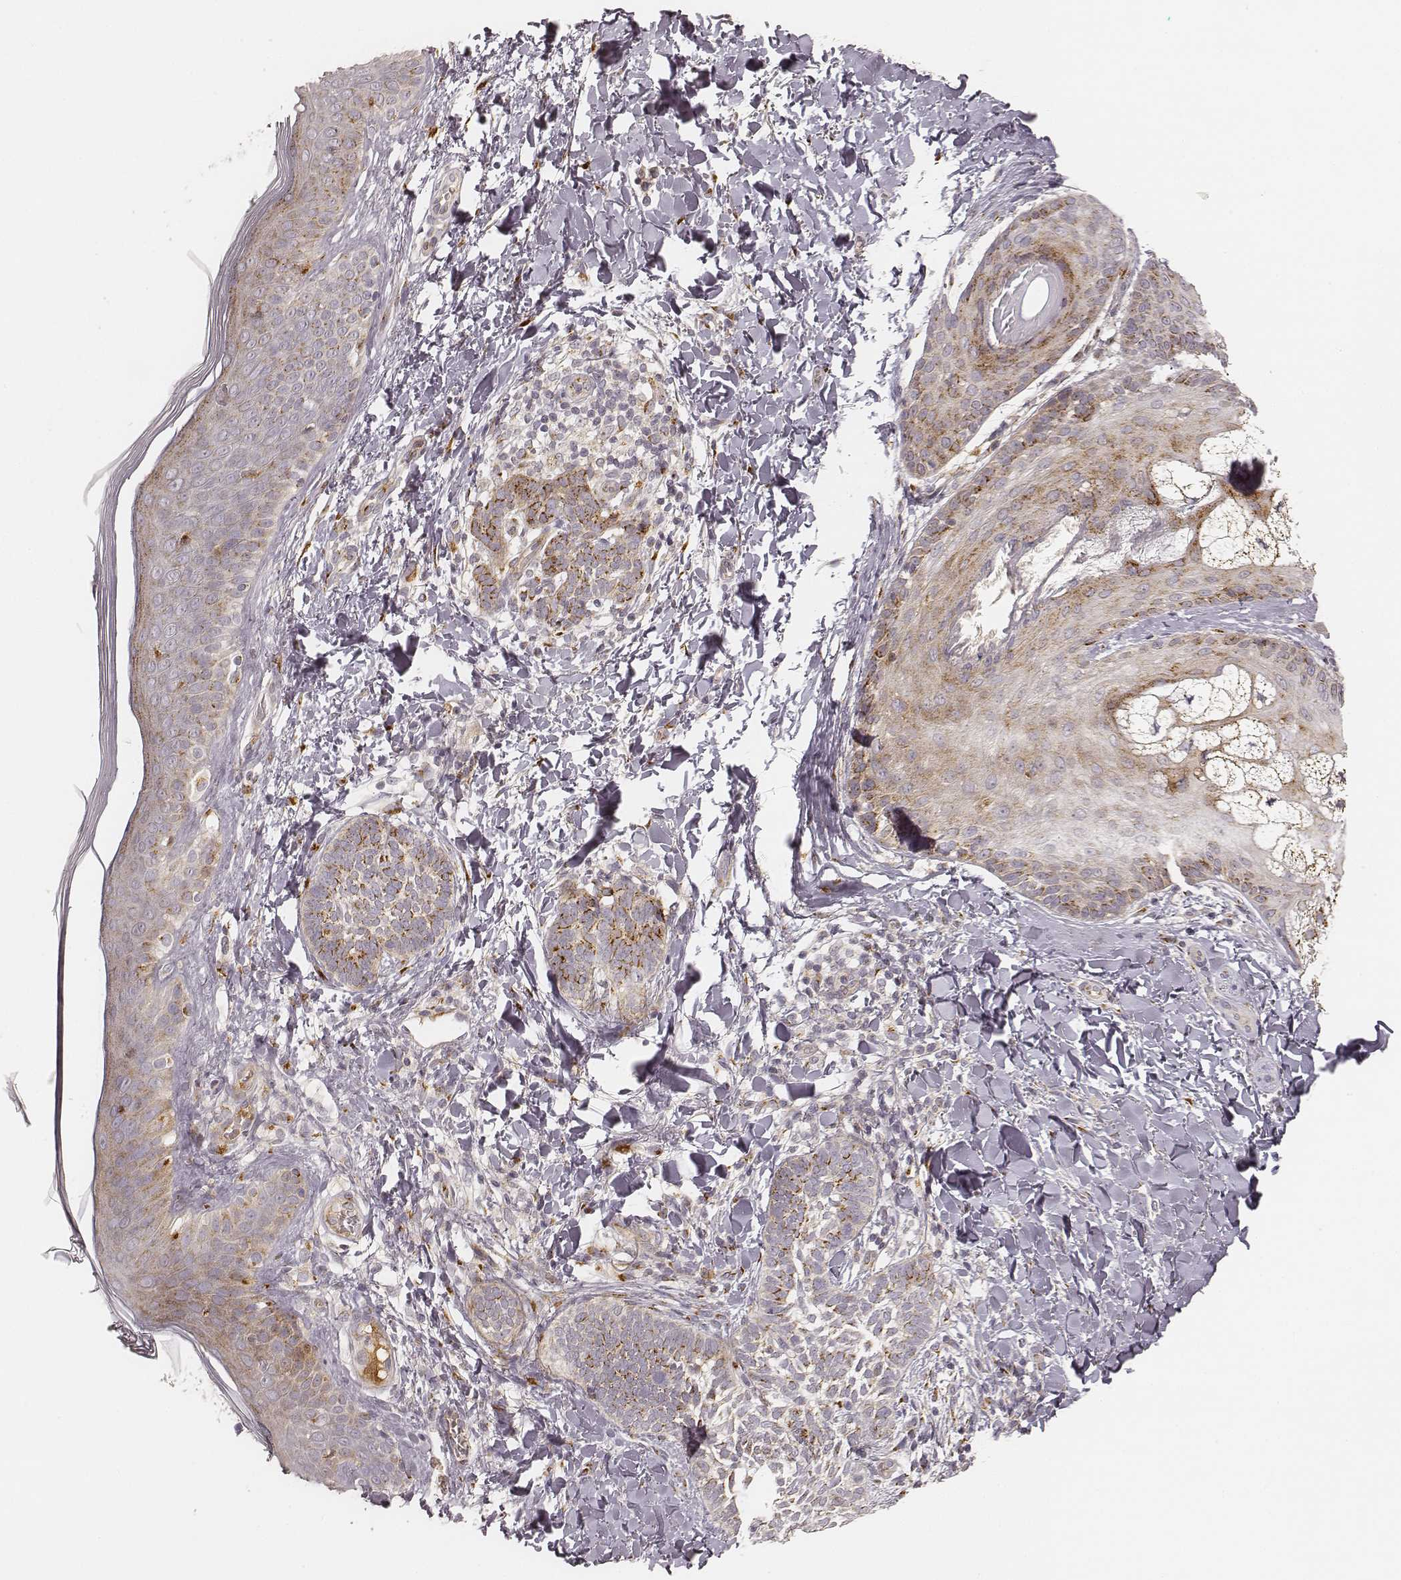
{"staining": {"intensity": "moderate", "quantity": "25%-75%", "location": "cytoplasmic/membranous"}, "tissue": "skin cancer", "cell_type": "Tumor cells", "image_type": "cancer", "snomed": [{"axis": "morphology", "description": "Normal tissue, NOS"}, {"axis": "morphology", "description": "Basal cell carcinoma"}, {"axis": "topography", "description": "Skin"}], "caption": "Skin cancer stained with immunohistochemistry (IHC) displays moderate cytoplasmic/membranous positivity in approximately 25%-75% of tumor cells.", "gene": "GORASP2", "patient": {"sex": "male", "age": 46}}